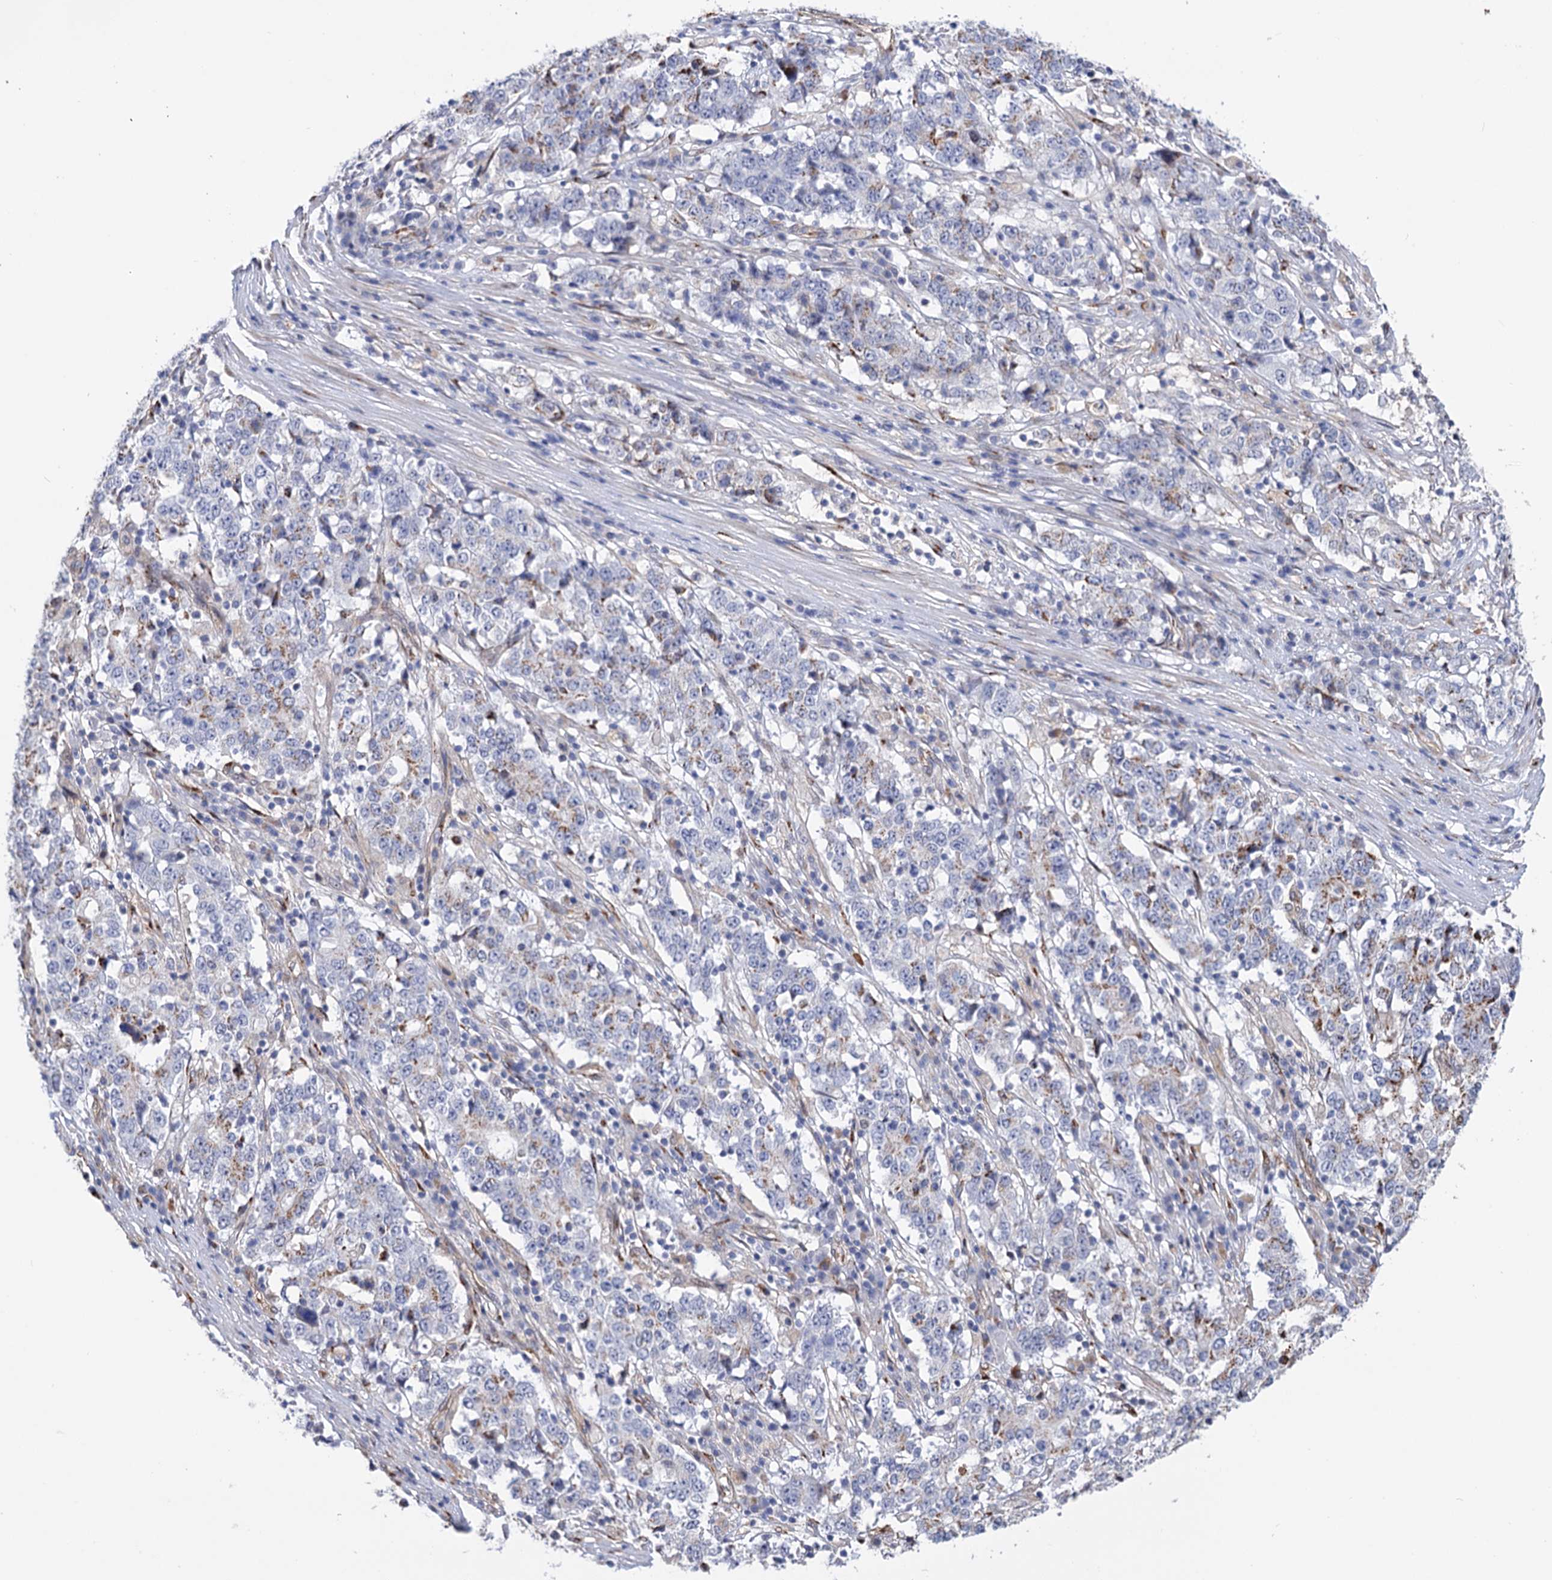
{"staining": {"intensity": "moderate", "quantity": "<25%", "location": "cytoplasmic/membranous"}, "tissue": "stomach cancer", "cell_type": "Tumor cells", "image_type": "cancer", "snomed": [{"axis": "morphology", "description": "Adenocarcinoma, NOS"}, {"axis": "topography", "description": "Stomach"}], "caption": "DAB (3,3'-diaminobenzidine) immunohistochemical staining of stomach adenocarcinoma displays moderate cytoplasmic/membranous protein expression in approximately <25% of tumor cells.", "gene": "C11orf96", "patient": {"sex": "male", "age": 59}}